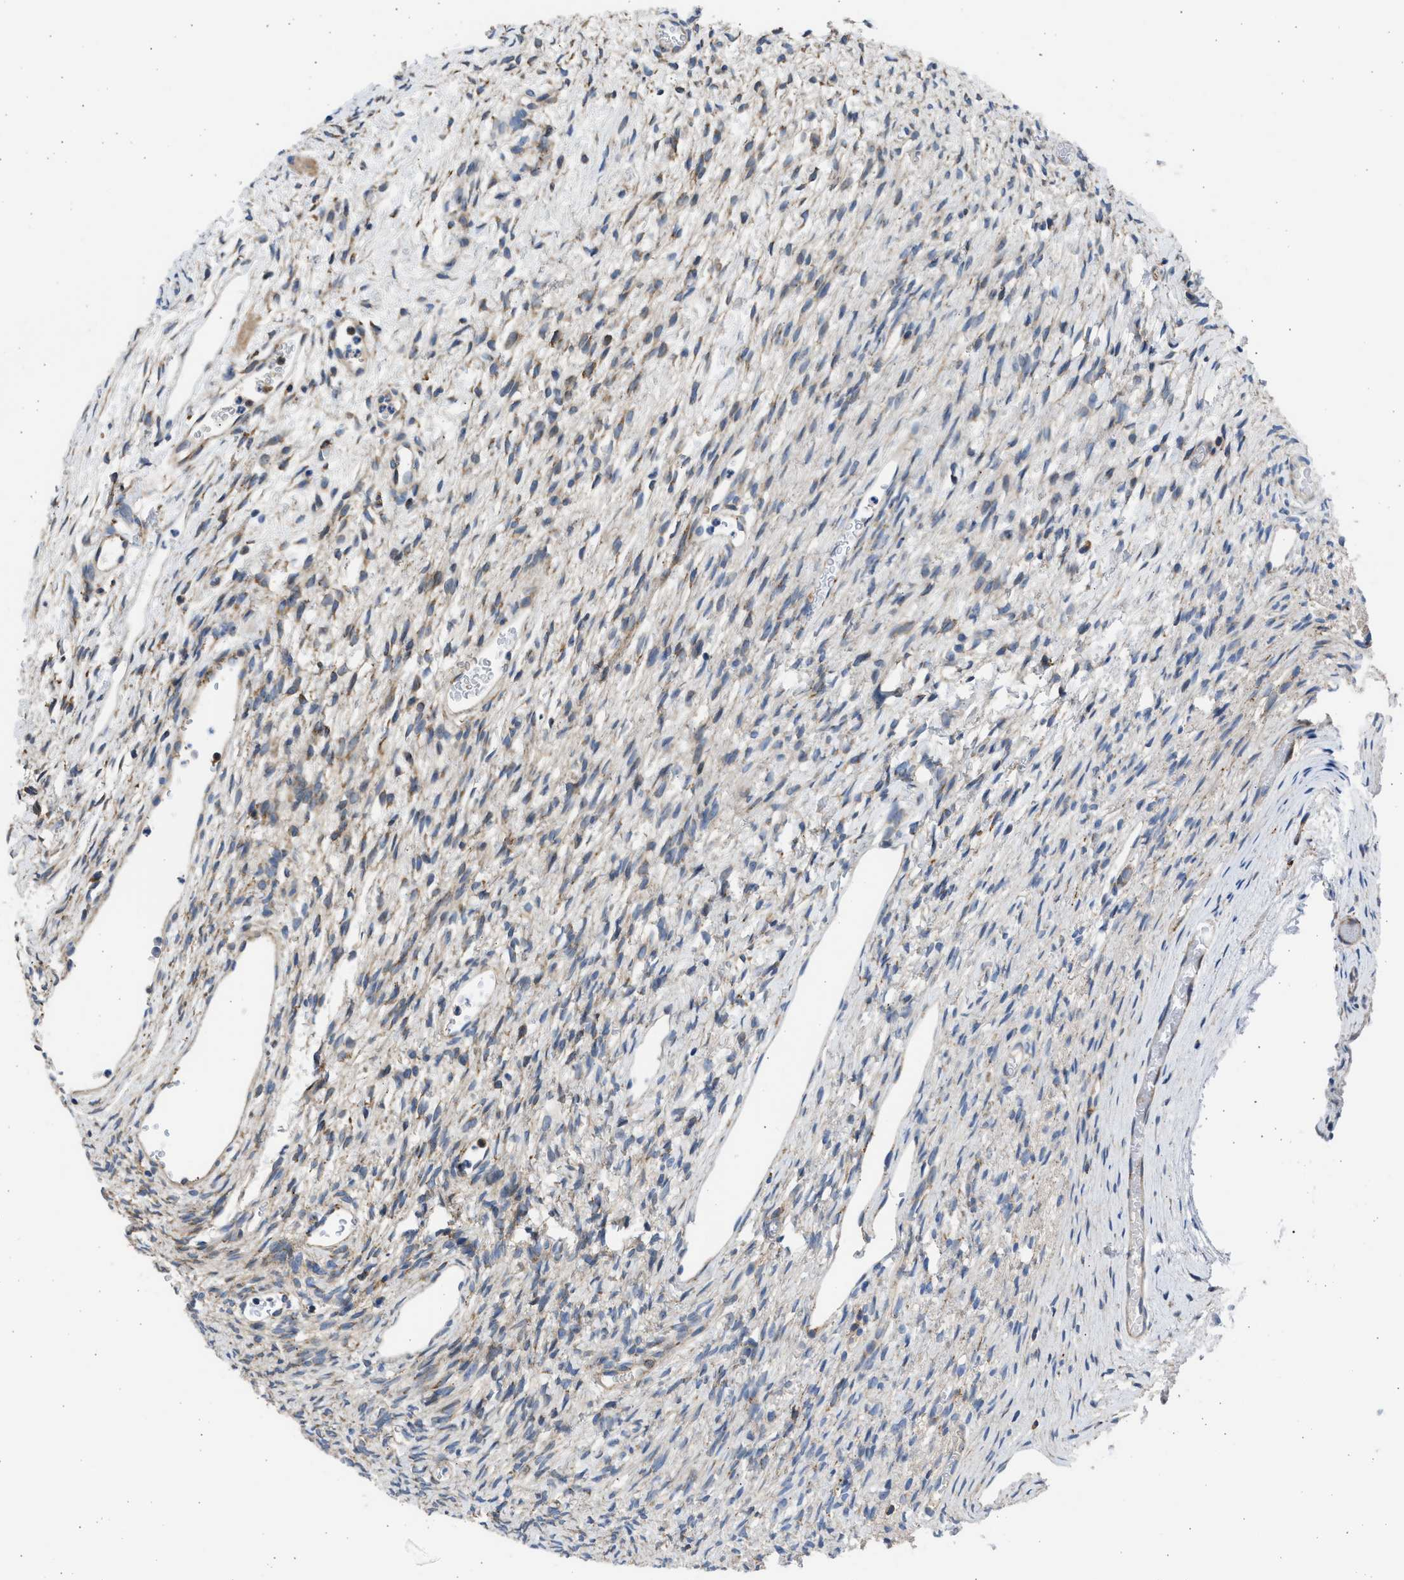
{"staining": {"intensity": "weak", "quantity": "25%-75%", "location": "cytoplasmic/membranous"}, "tissue": "ovary", "cell_type": "Follicle cells", "image_type": "normal", "snomed": [{"axis": "morphology", "description": "Normal tissue, NOS"}, {"axis": "topography", "description": "Ovary"}], "caption": "Follicle cells reveal weak cytoplasmic/membranous expression in approximately 25%-75% of cells in normal ovary. Nuclei are stained in blue.", "gene": "PLD2", "patient": {"sex": "female", "age": 33}}